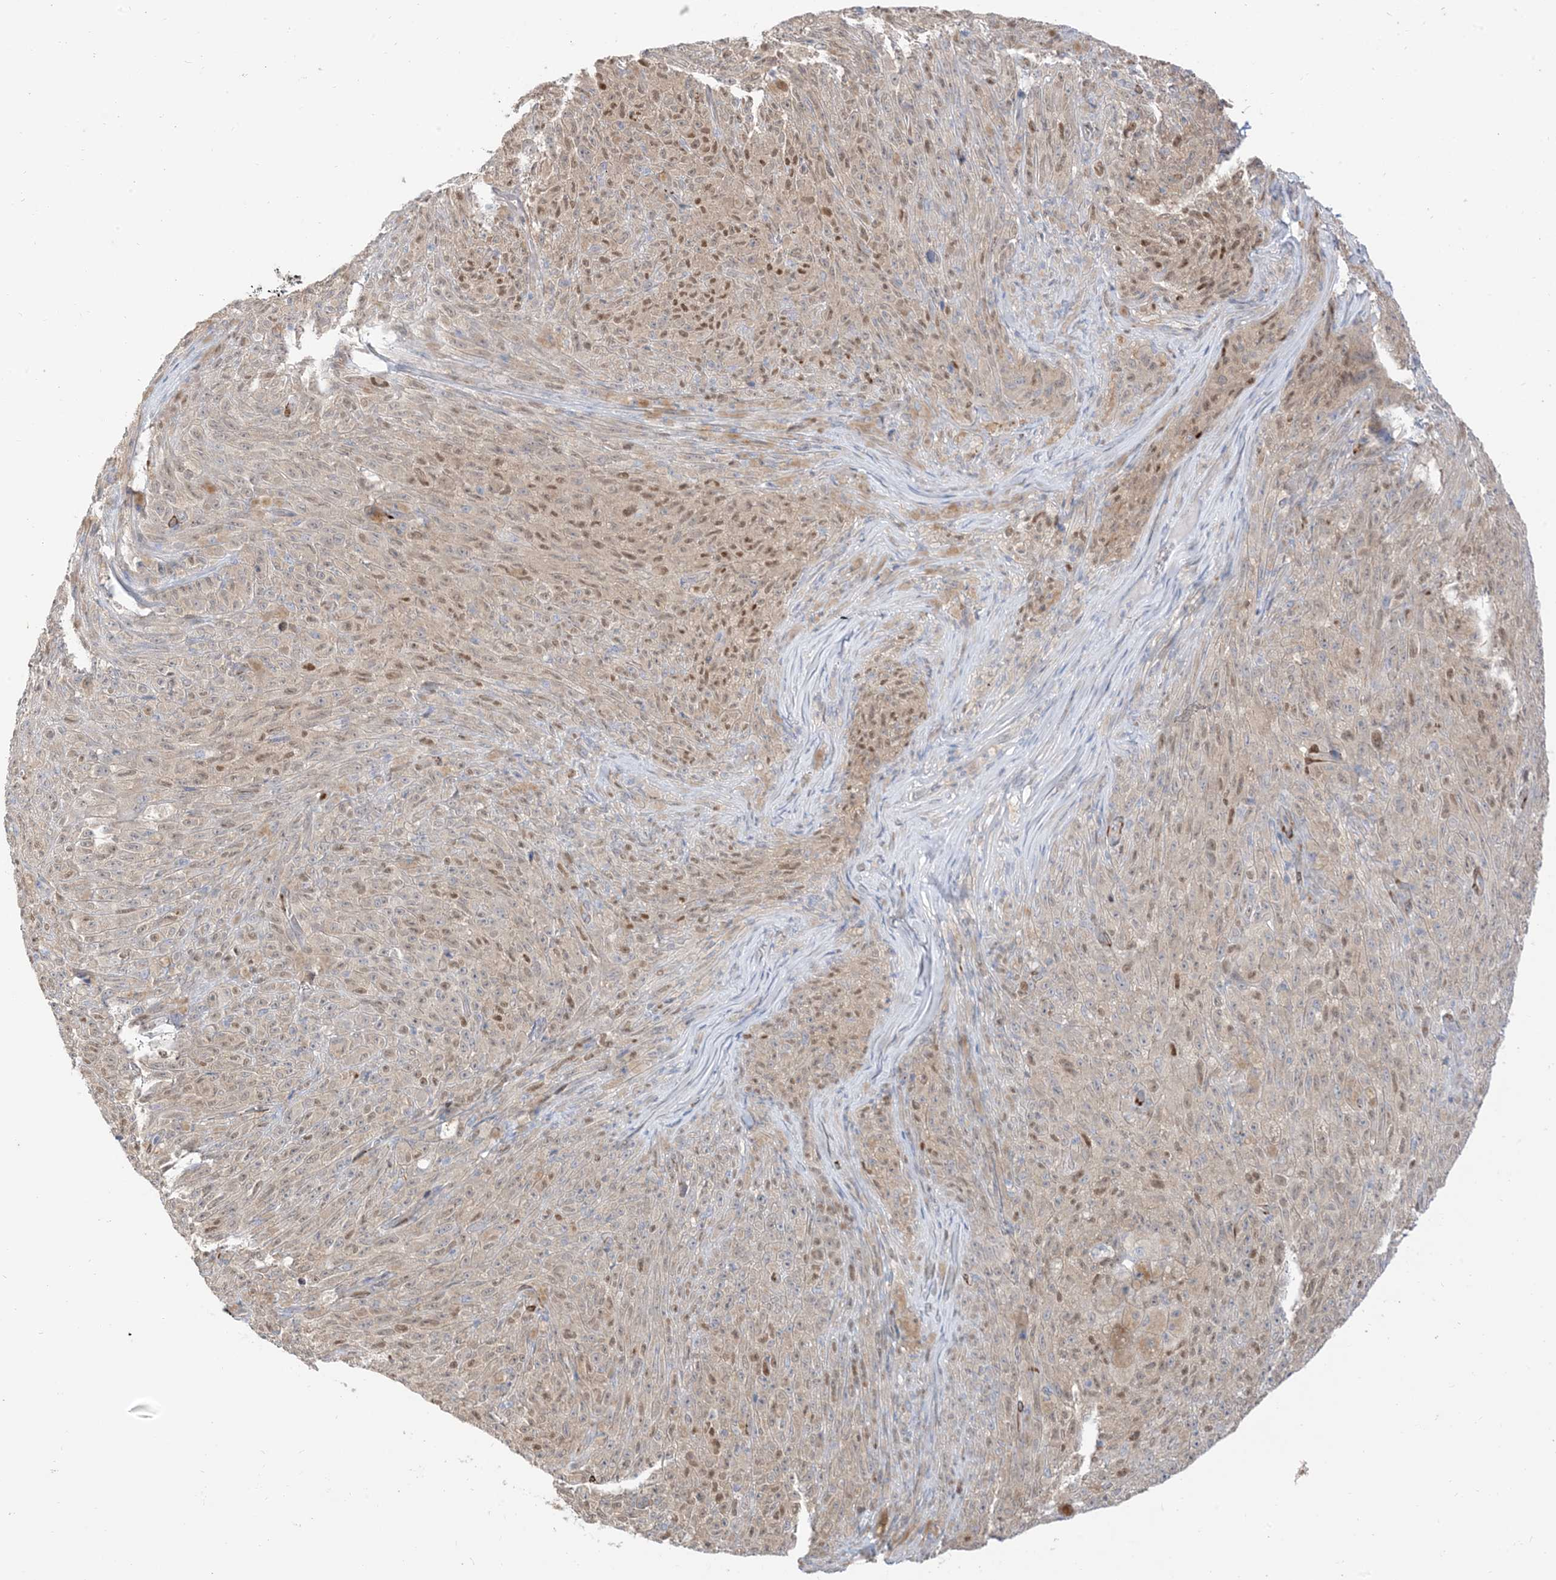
{"staining": {"intensity": "moderate", "quantity": "25%-75%", "location": "cytoplasmic/membranous,nuclear"}, "tissue": "melanoma", "cell_type": "Tumor cells", "image_type": "cancer", "snomed": [{"axis": "morphology", "description": "Malignant melanoma, NOS"}, {"axis": "topography", "description": "Skin"}], "caption": "Protein analysis of malignant melanoma tissue displays moderate cytoplasmic/membranous and nuclear staining in about 25%-75% of tumor cells. The staining was performed using DAB (3,3'-diaminobenzidine) to visualize the protein expression in brown, while the nuclei were stained in blue with hematoxylin (Magnification: 20x).", "gene": "RIN1", "patient": {"sex": "female", "age": 82}}